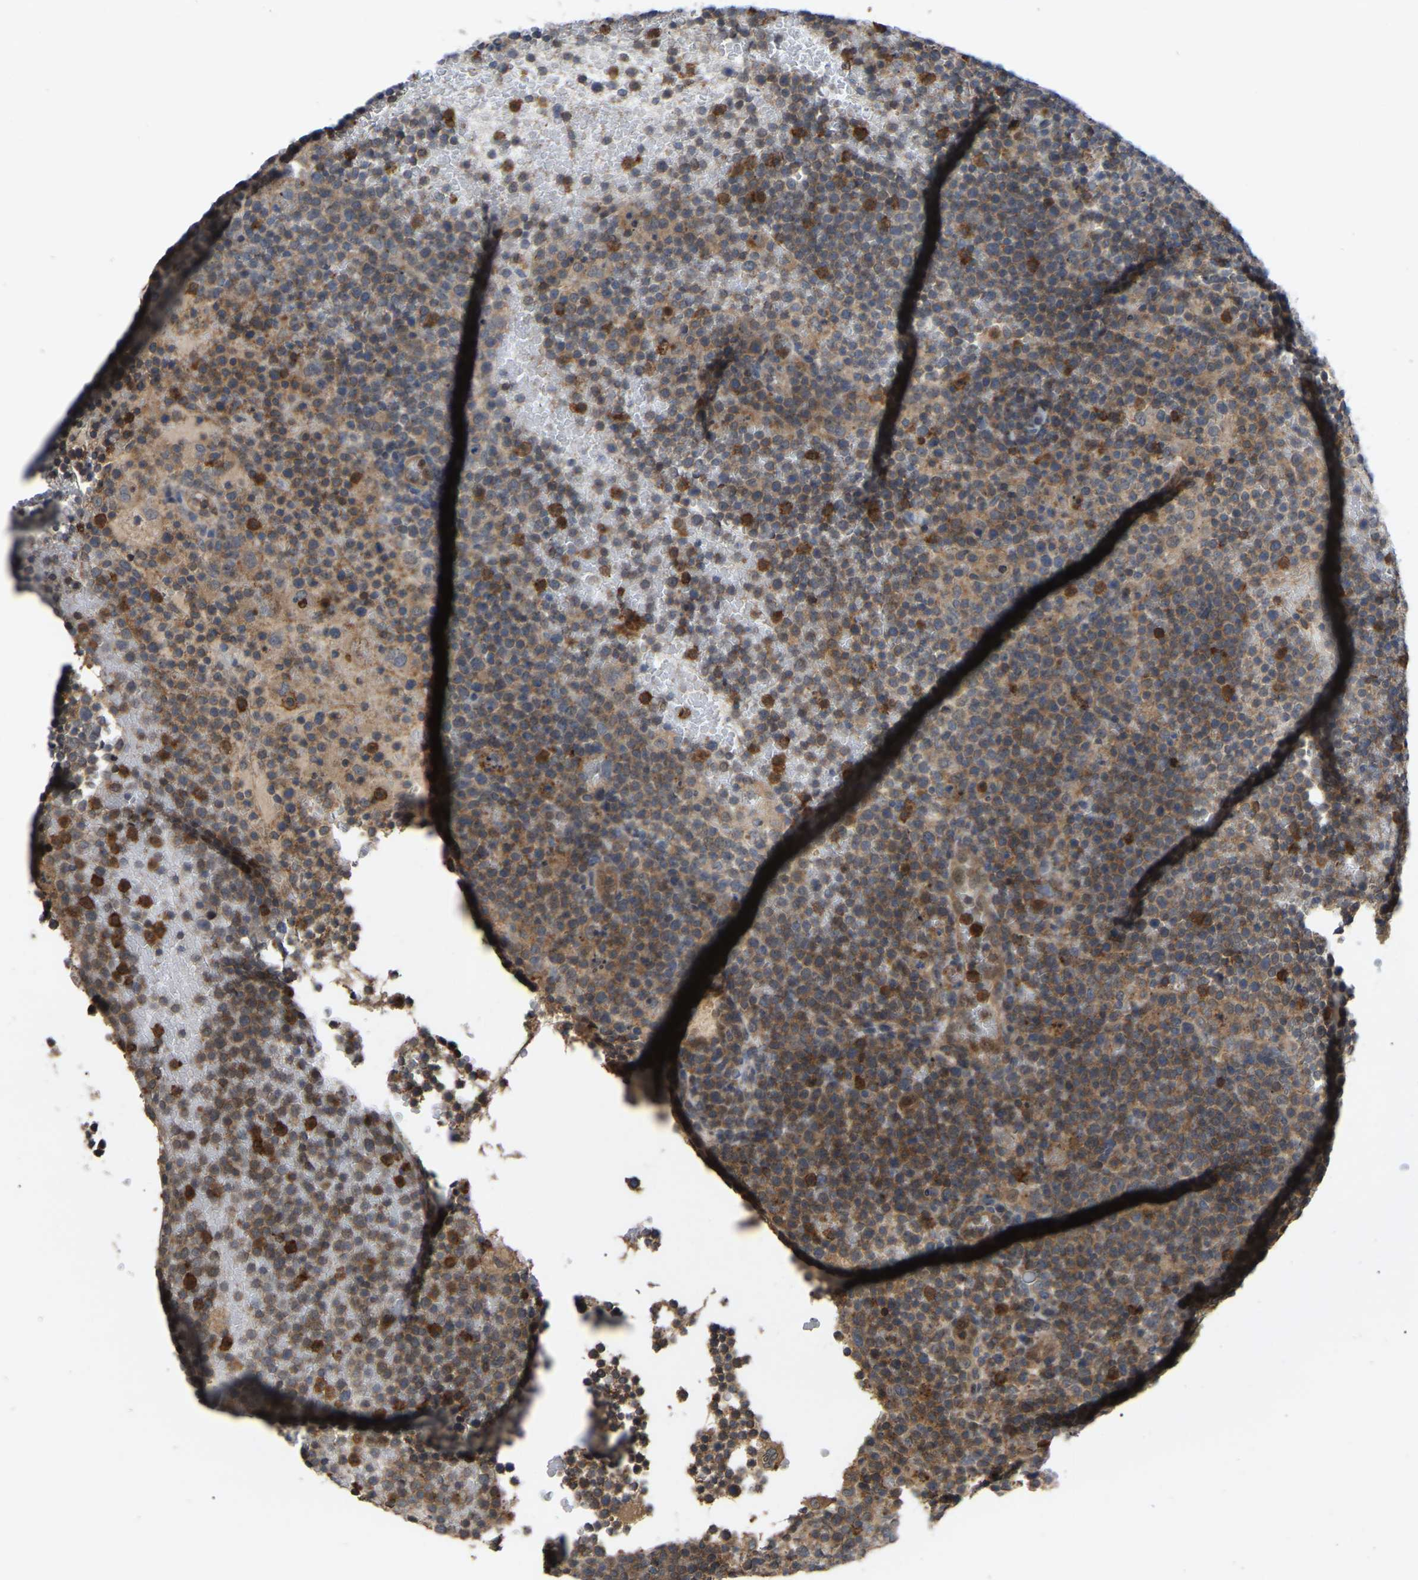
{"staining": {"intensity": "moderate", "quantity": ">75%", "location": "cytoplasmic/membranous"}, "tissue": "lymphoma", "cell_type": "Tumor cells", "image_type": "cancer", "snomed": [{"axis": "morphology", "description": "Malignant lymphoma, non-Hodgkin's type, High grade"}, {"axis": "topography", "description": "Lymph node"}], "caption": "Immunohistochemical staining of lymphoma reveals moderate cytoplasmic/membranous protein expression in about >75% of tumor cells.", "gene": "CIT", "patient": {"sex": "male", "age": 61}}